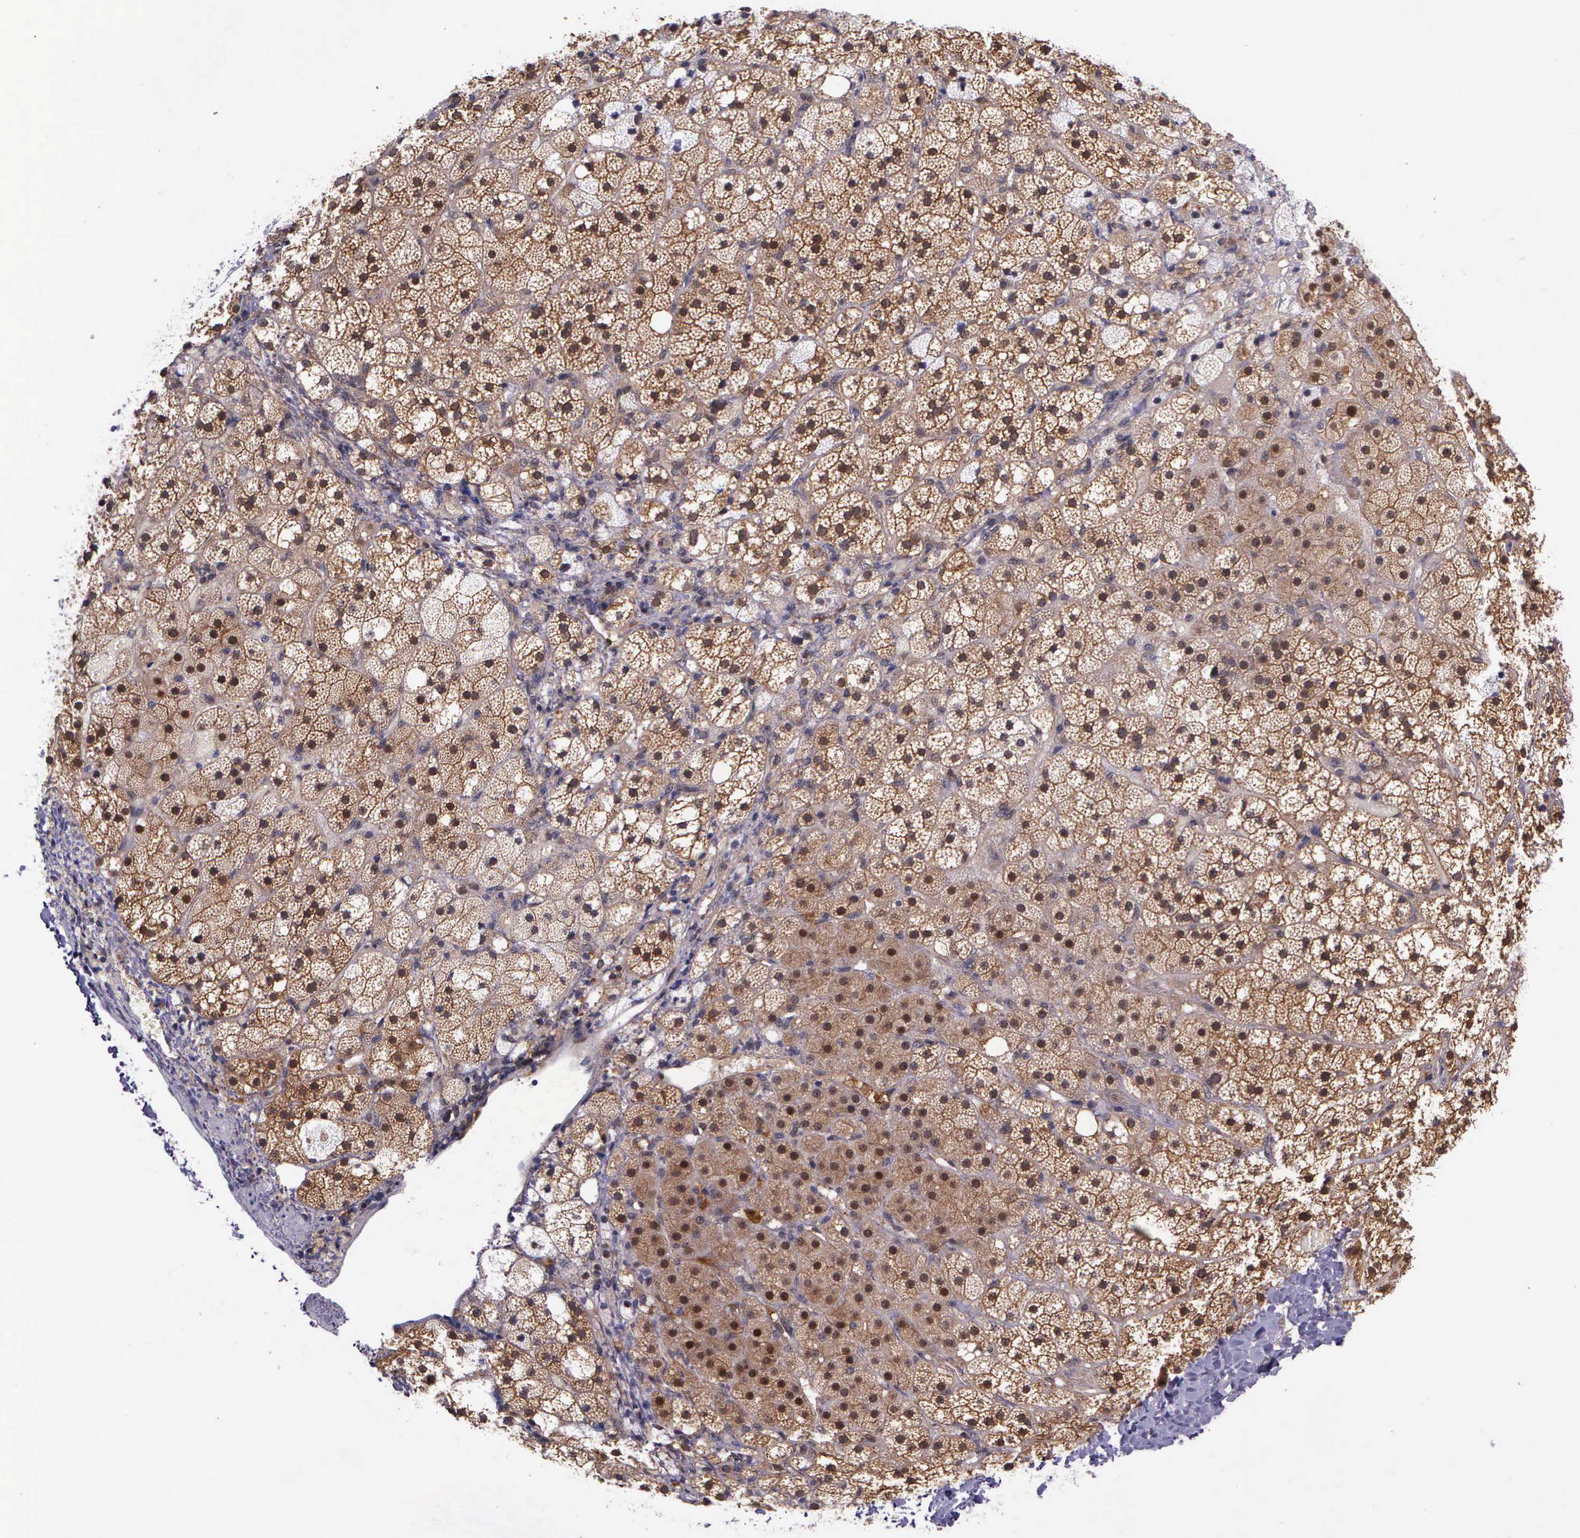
{"staining": {"intensity": "strong", "quantity": ">75%", "location": "cytoplasmic/membranous,nuclear"}, "tissue": "adrenal gland", "cell_type": "Glandular cells", "image_type": "normal", "snomed": [{"axis": "morphology", "description": "Normal tissue, NOS"}, {"axis": "topography", "description": "Adrenal gland"}], "caption": "Immunohistochemical staining of unremarkable adrenal gland exhibits >75% levels of strong cytoplasmic/membranous,nuclear protein positivity in about >75% of glandular cells.", "gene": "GMPR2", "patient": {"sex": "male", "age": 53}}